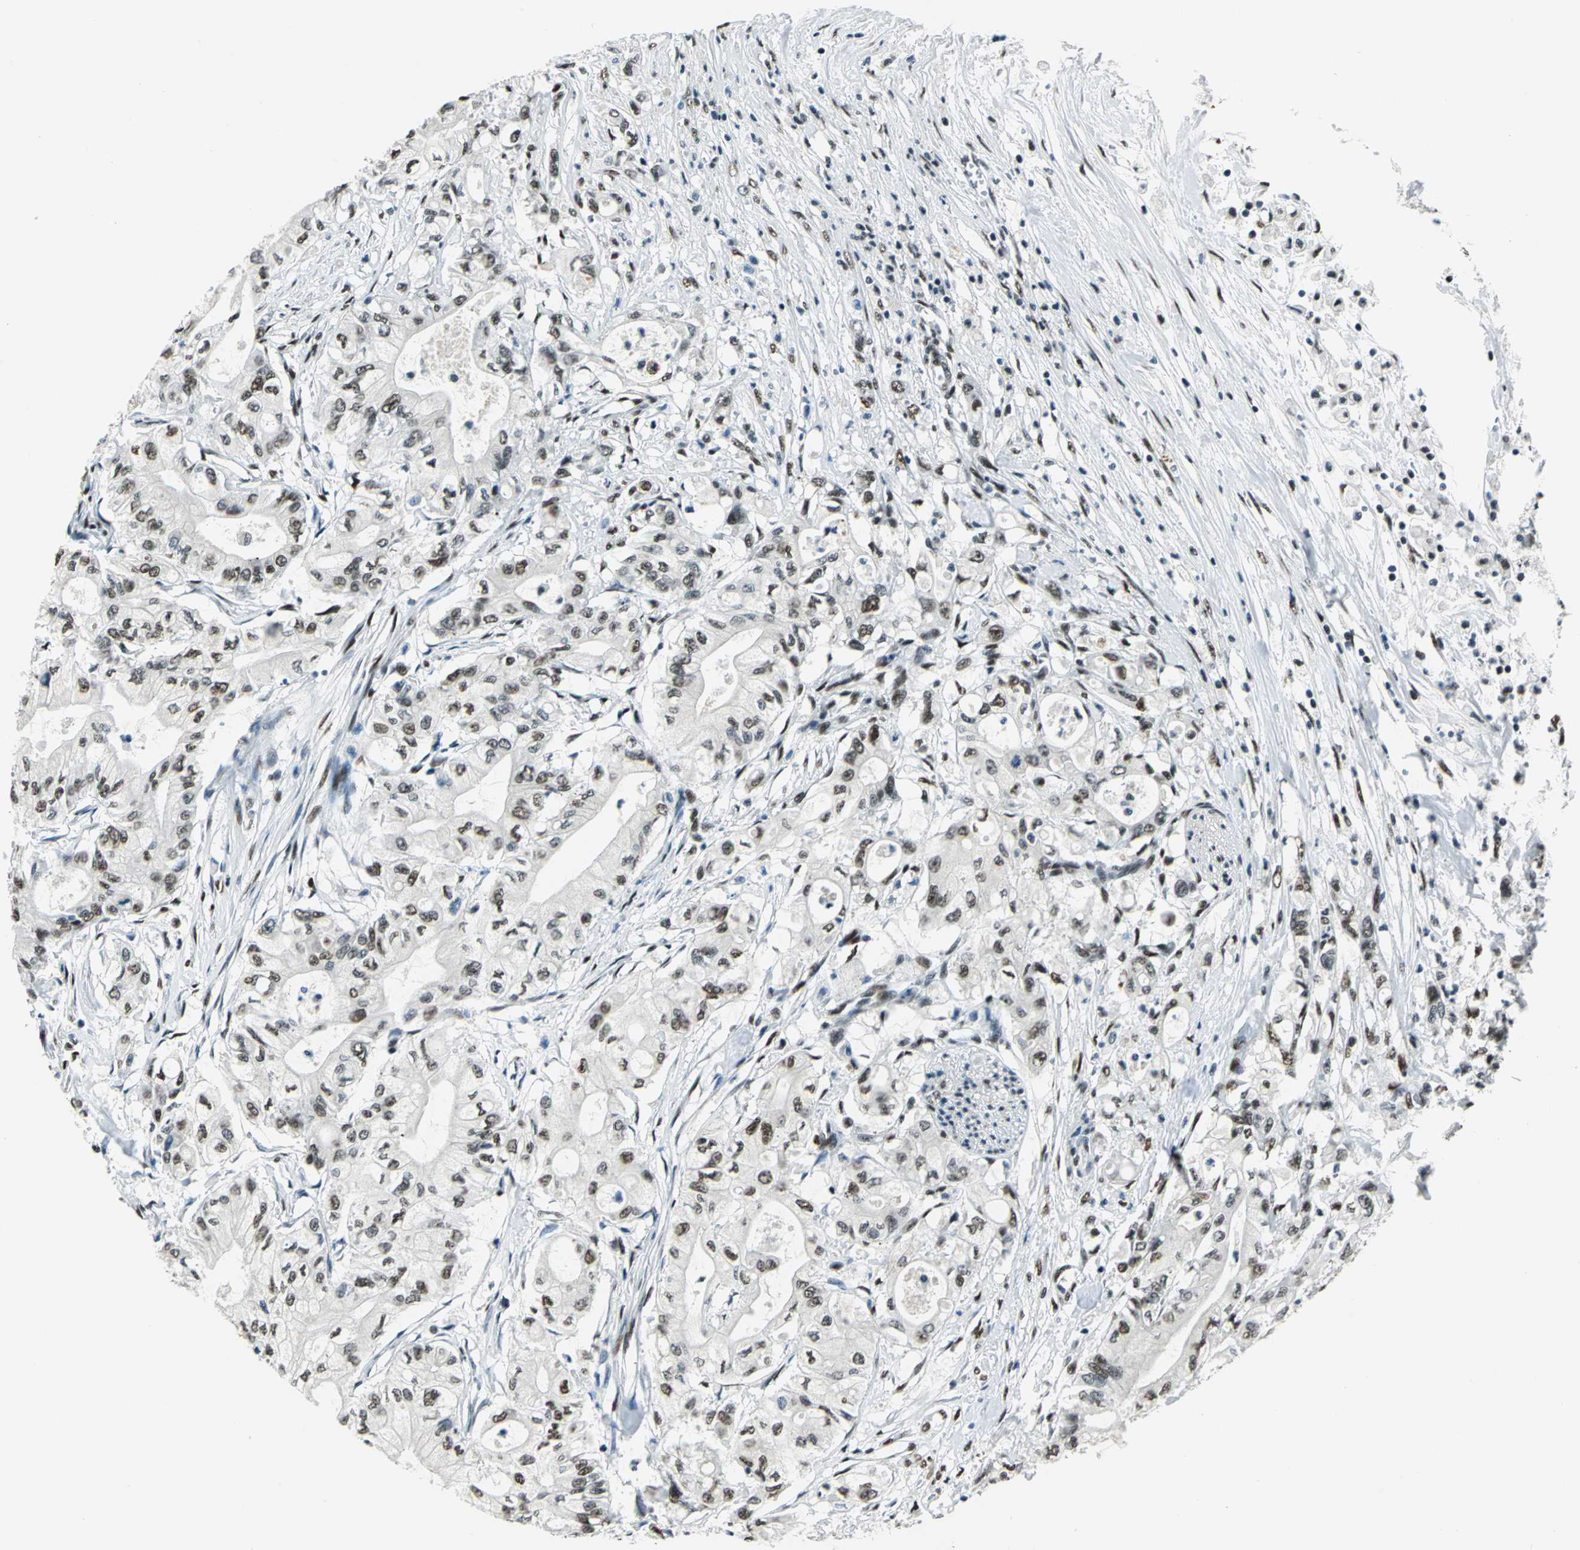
{"staining": {"intensity": "strong", "quantity": ">75%", "location": "nuclear"}, "tissue": "pancreatic cancer", "cell_type": "Tumor cells", "image_type": "cancer", "snomed": [{"axis": "morphology", "description": "Adenocarcinoma, NOS"}, {"axis": "topography", "description": "Pancreas"}], "caption": "Protein expression analysis of pancreatic cancer (adenocarcinoma) demonstrates strong nuclear positivity in about >75% of tumor cells. (Stains: DAB in brown, nuclei in blue, Microscopy: brightfield microscopy at high magnification).", "gene": "KAT6B", "patient": {"sex": "male", "age": 79}}